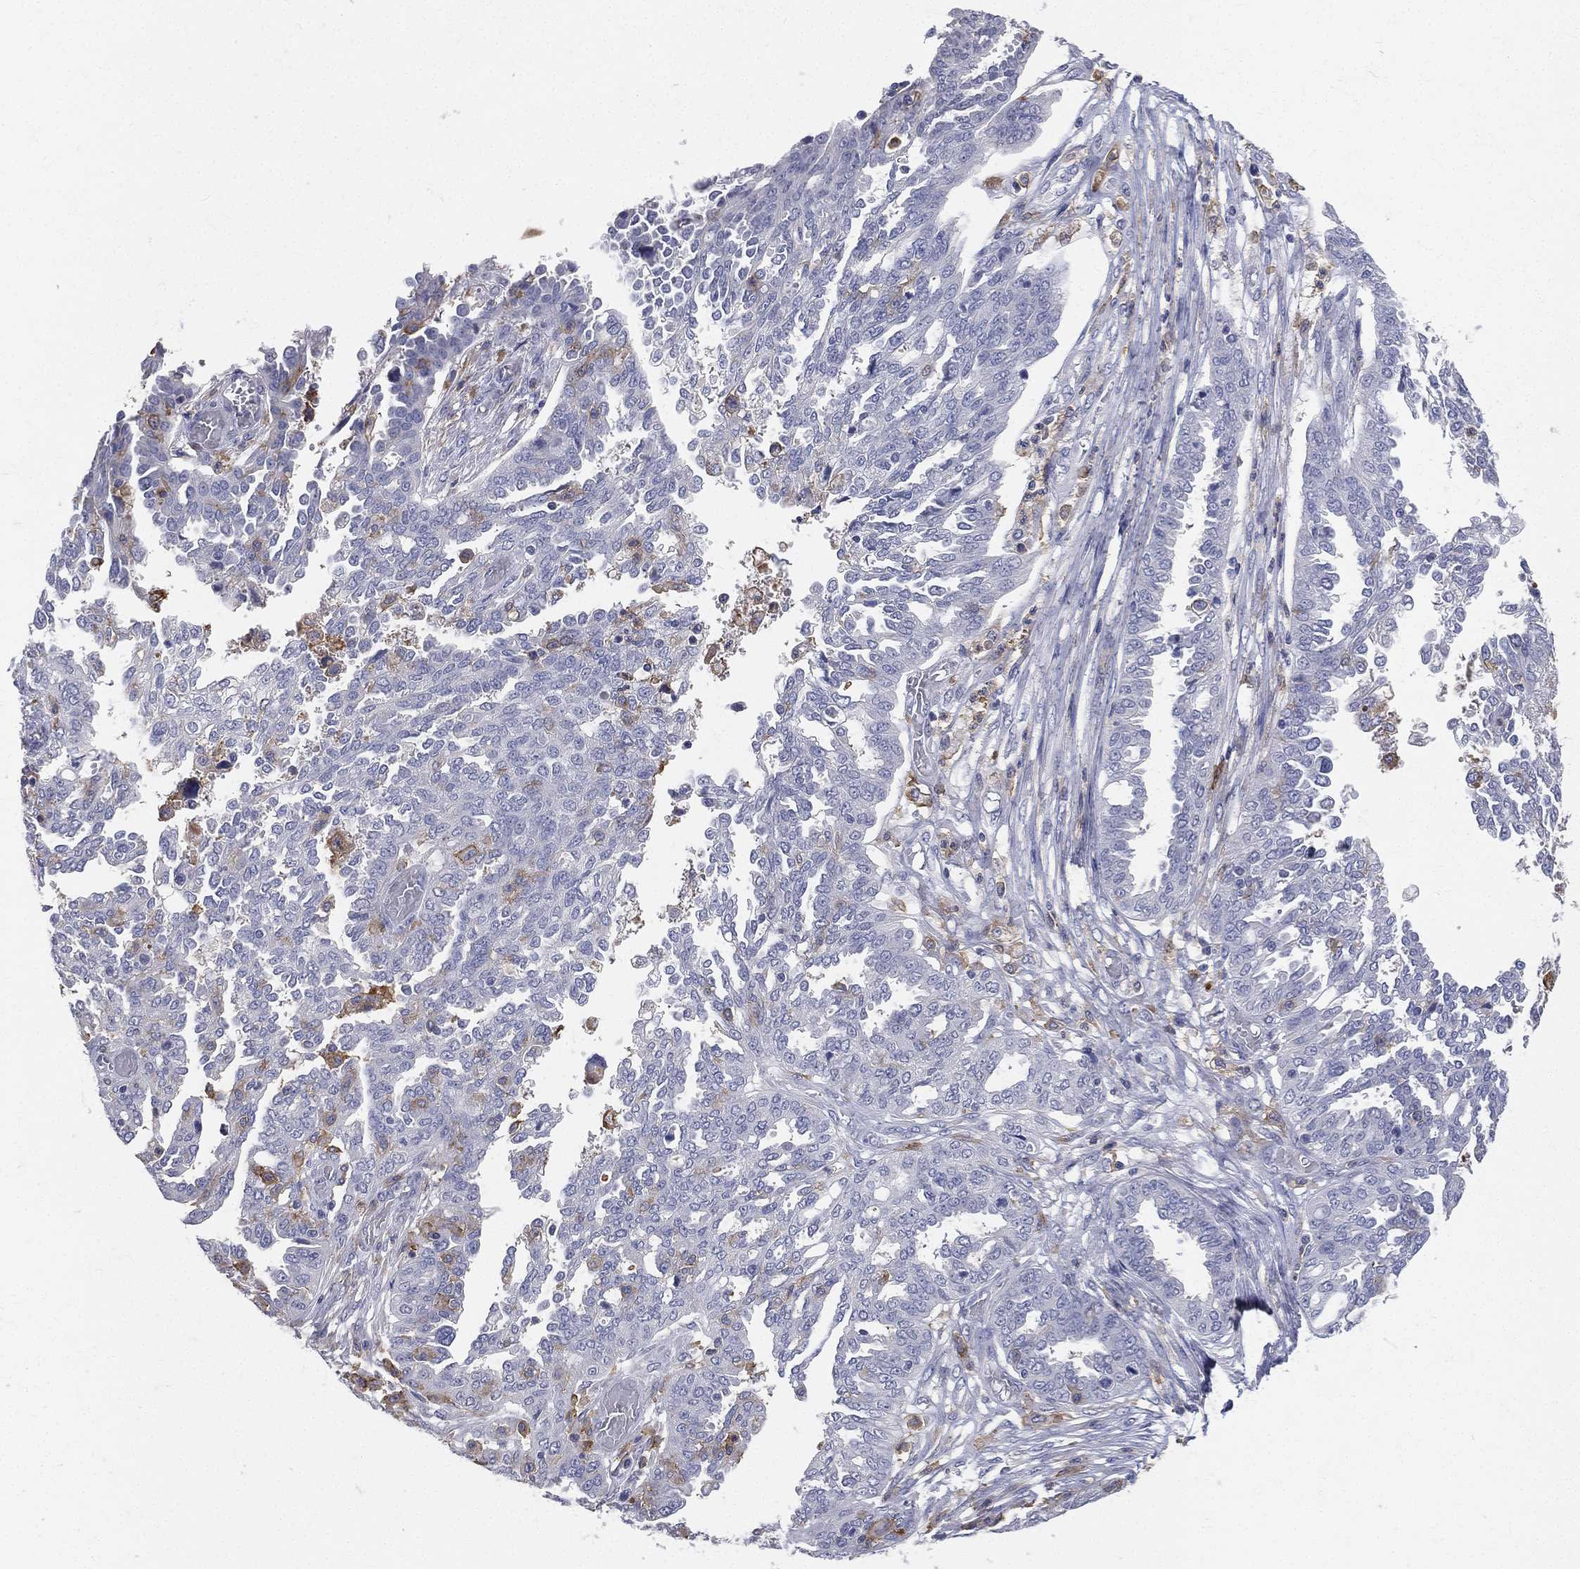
{"staining": {"intensity": "negative", "quantity": "none", "location": "none"}, "tissue": "ovarian cancer", "cell_type": "Tumor cells", "image_type": "cancer", "snomed": [{"axis": "morphology", "description": "Cystadenocarcinoma, serous, NOS"}, {"axis": "topography", "description": "Ovary"}], "caption": "Micrograph shows no protein positivity in tumor cells of ovarian serous cystadenocarcinoma tissue. (Stains: DAB (3,3'-diaminobenzidine) immunohistochemistry with hematoxylin counter stain, Microscopy: brightfield microscopy at high magnification).", "gene": "CD33", "patient": {"sex": "female", "age": 67}}